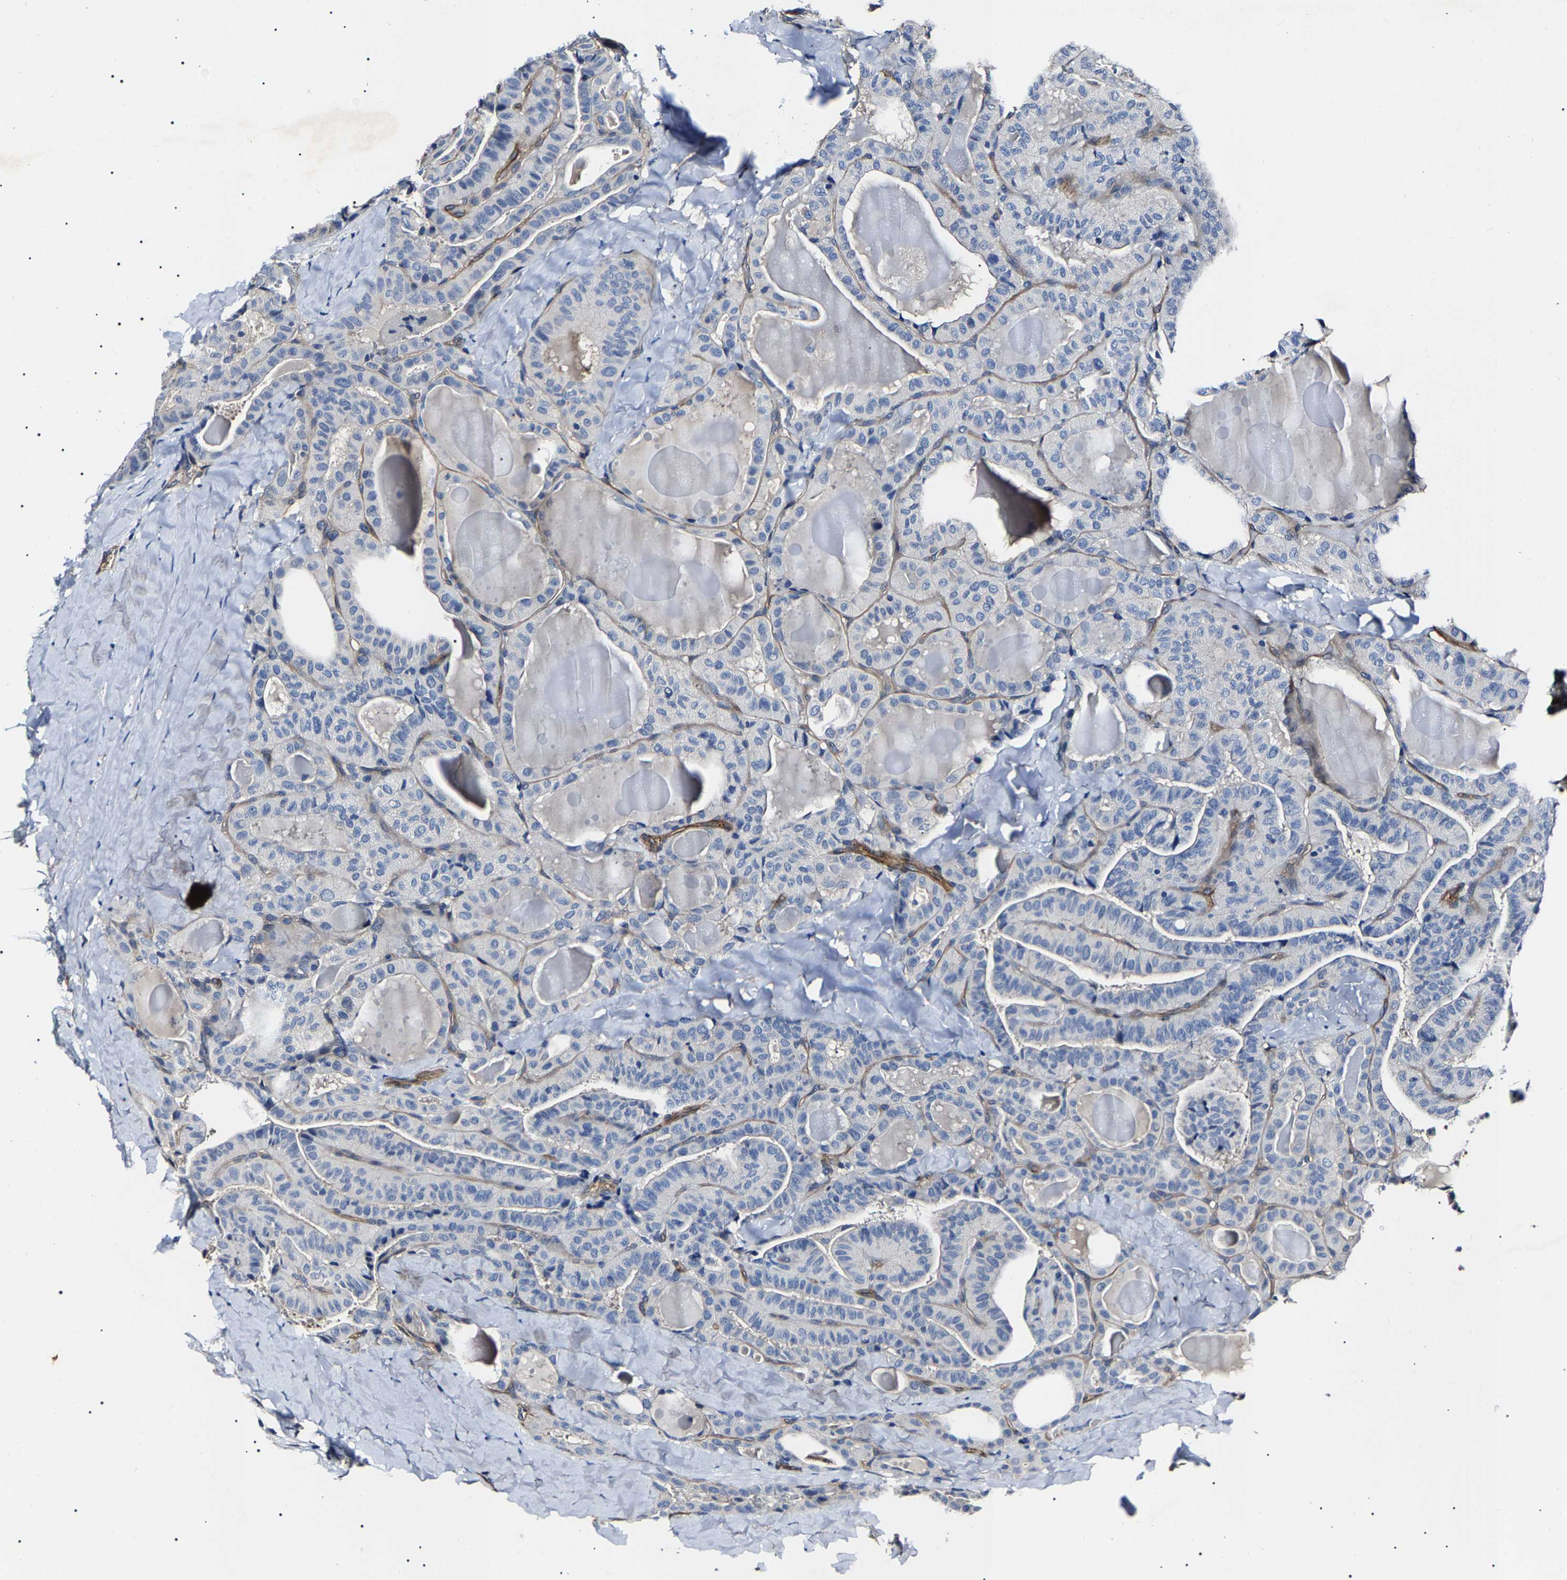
{"staining": {"intensity": "negative", "quantity": "none", "location": "none"}, "tissue": "thyroid cancer", "cell_type": "Tumor cells", "image_type": "cancer", "snomed": [{"axis": "morphology", "description": "Papillary adenocarcinoma, NOS"}, {"axis": "topography", "description": "Thyroid gland"}], "caption": "High magnification brightfield microscopy of thyroid papillary adenocarcinoma stained with DAB (3,3'-diaminobenzidine) (brown) and counterstained with hematoxylin (blue): tumor cells show no significant staining. (DAB (3,3'-diaminobenzidine) immunohistochemistry, high magnification).", "gene": "KLHL42", "patient": {"sex": "male", "age": 77}}